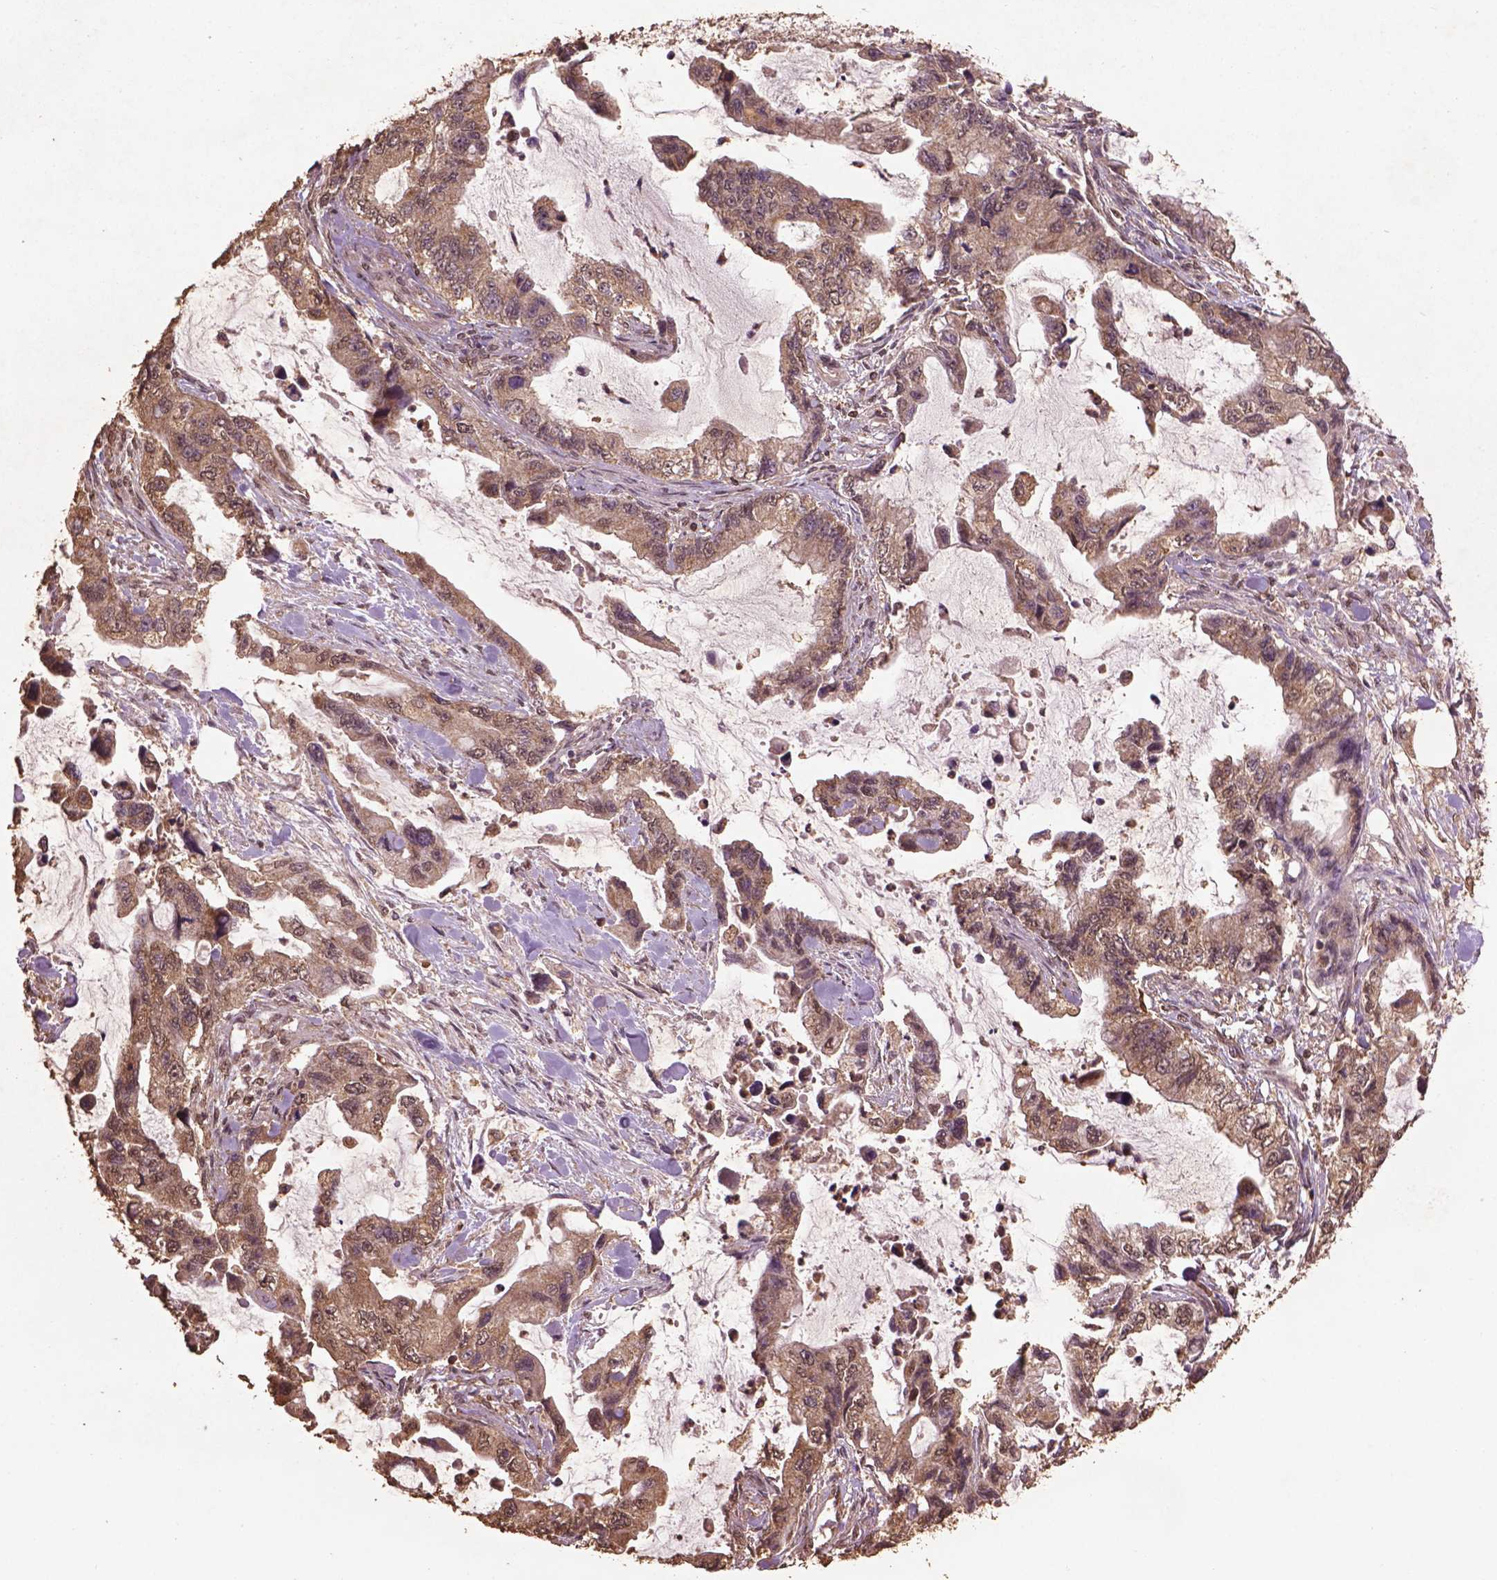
{"staining": {"intensity": "weak", "quantity": ">75%", "location": "cytoplasmic/membranous"}, "tissue": "stomach cancer", "cell_type": "Tumor cells", "image_type": "cancer", "snomed": [{"axis": "morphology", "description": "Adenocarcinoma, NOS"}, {"axis": "topography", "description": "Pancreas"}, {"axis": "topography", "description": "Stomach, upper"}, {"axis": "topography", "description": "Stomach"}], "caption": "Stomach cancer stained for a protein (brown) reveals weak cytoplasmic/membranous positive expression in about >75% of tumor cells.", "gene": "BABAM1", "patient": {"sex": "male", "age": 77}}